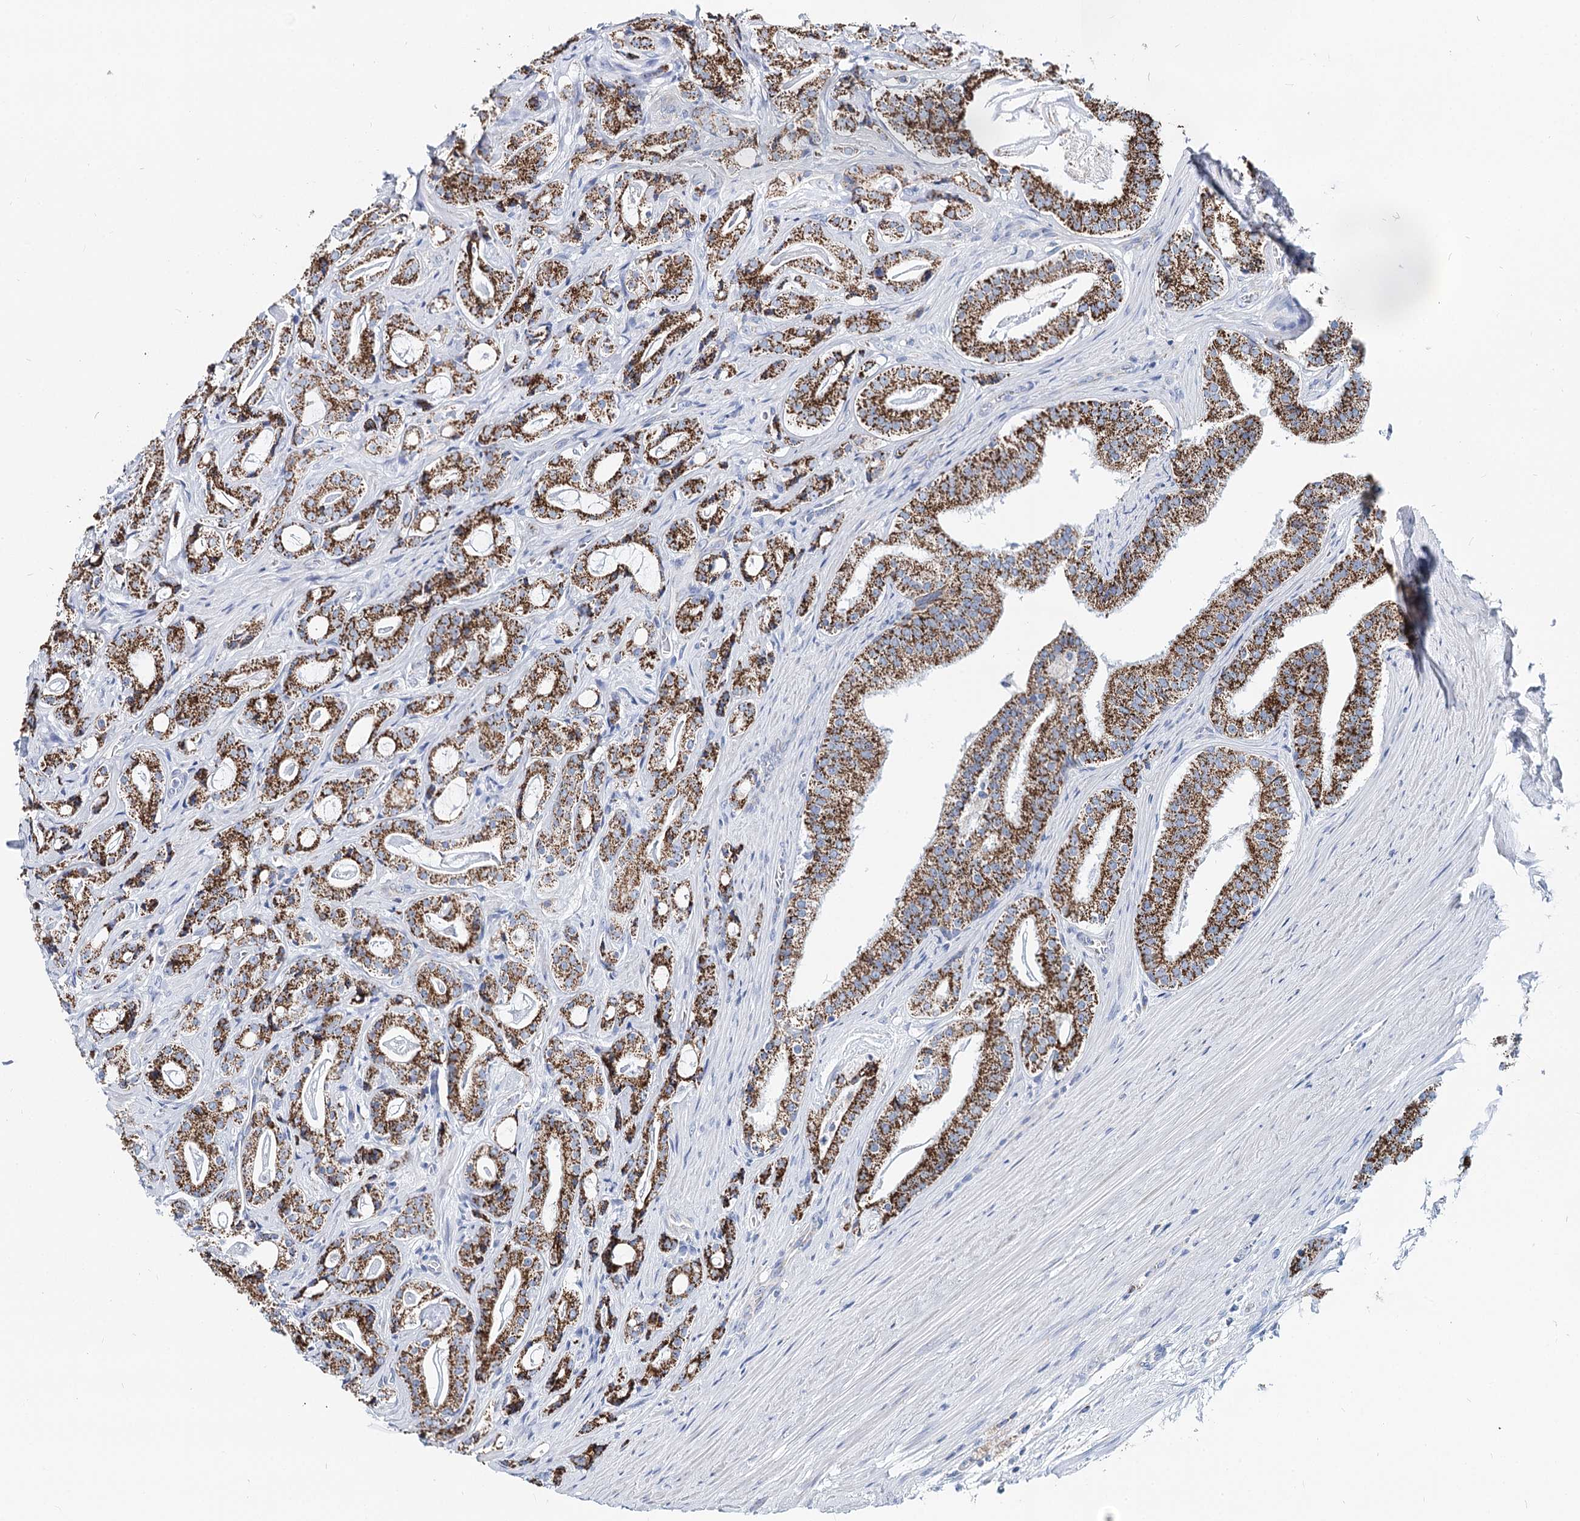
{"staining": {"intensity": "strong", "quantity": ">75%", "location": "cytoplasmic/membranous"}, "tissue": "prostate cancer", "cell_type": "Tumor cells", "image_type": "cancer", "snomed": [{"axis": "morphology", "description": "Adenocarcinoma, High grade"}, {"axis": "topography", "description": "Prostate"}], "caption": "There is high levels of strong cytoplasmic/membranous expression in tumor cells of prostate cancer, as demonstrated by immunohistochemical staining (brown color).", "gene": "MCCC2", "patient": {"sex": "male", "age": 63}}